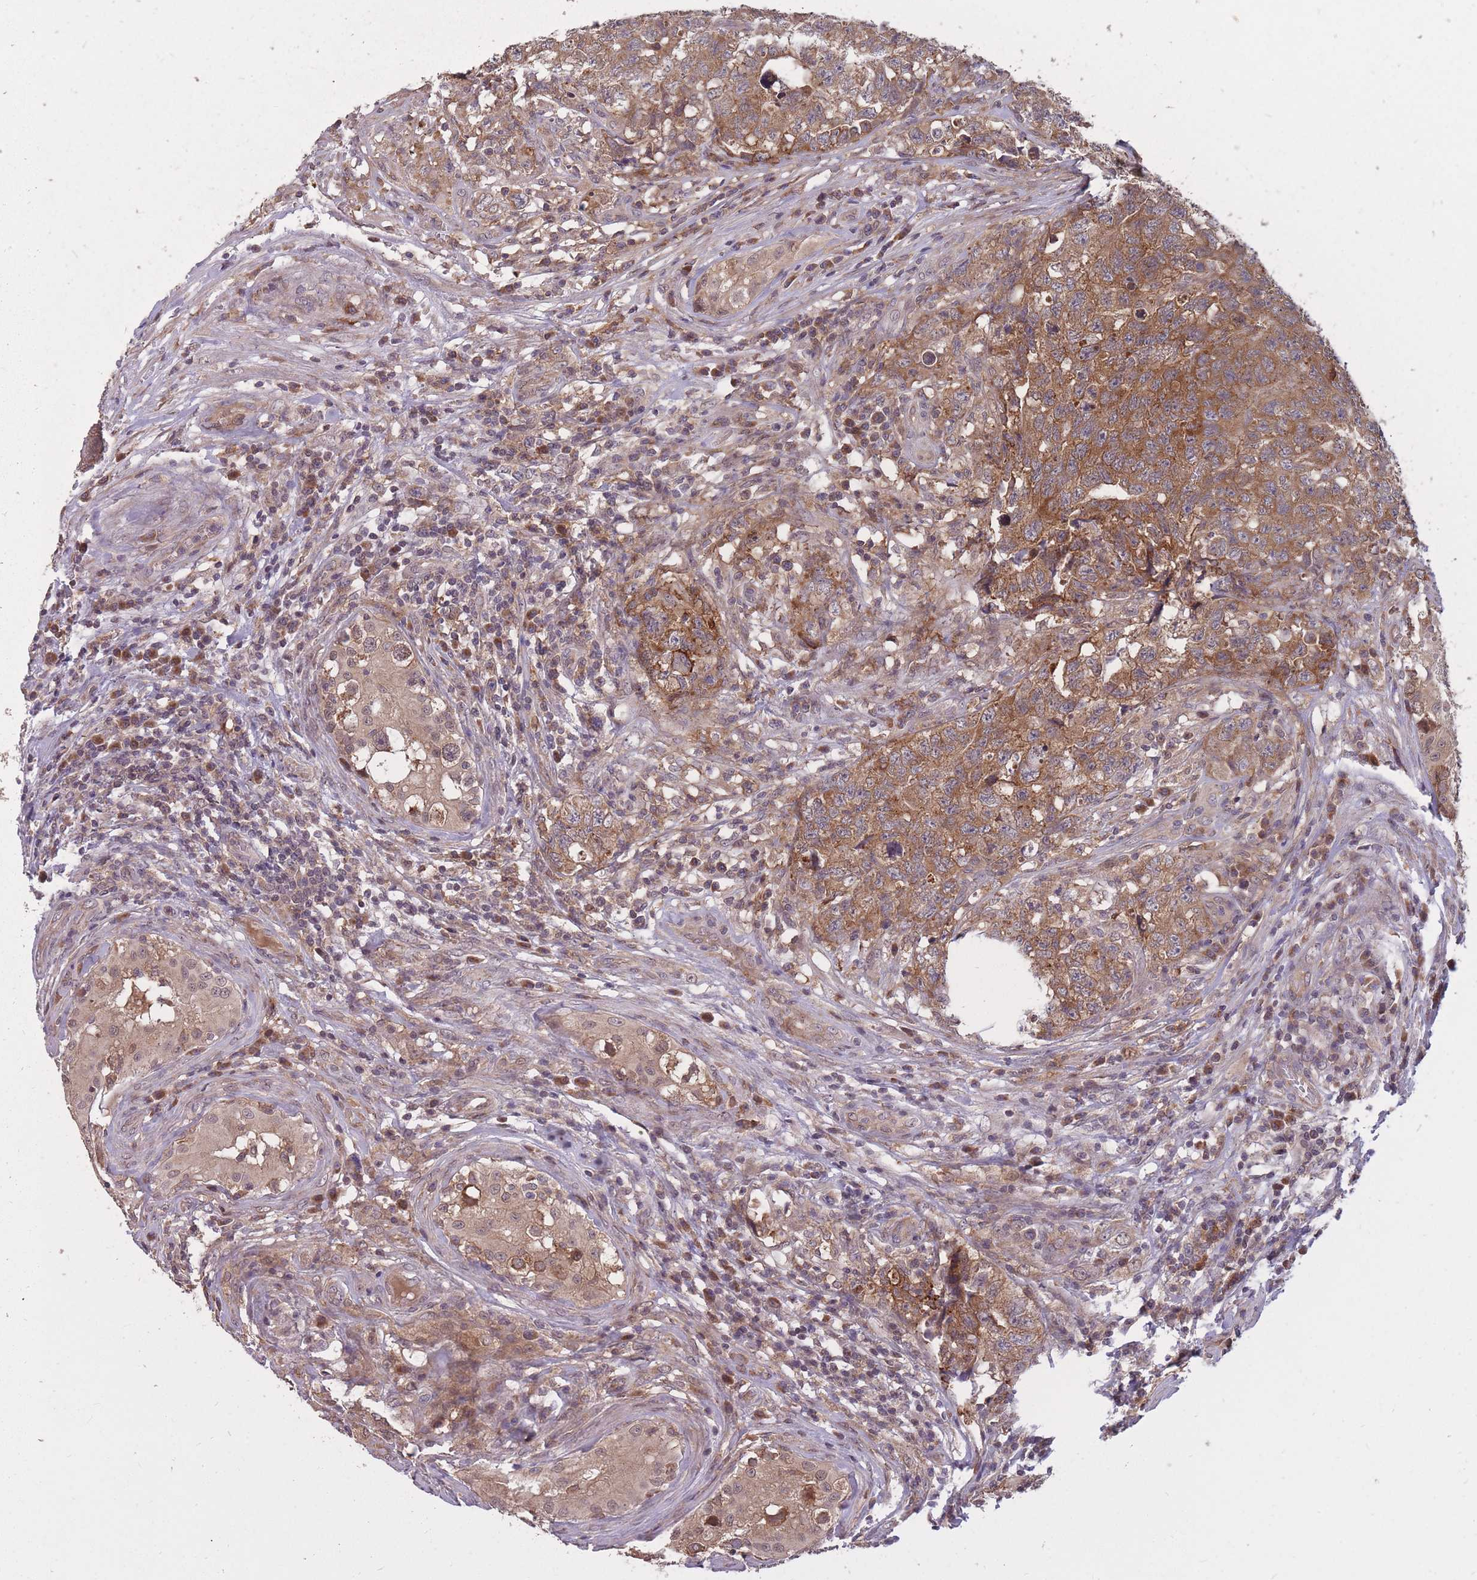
{"staining": {"intensity": "moderate", "quantity": ">75%", "location": "cytoplasmic/membranous"}, "tissue": "testis cancer", "cell_type": "Tumor cells", "image_type": "cancer", "snomed": [{"axis": "morphology", "description": "Carcinoma, Embryonal, NOS"}, {"axis": "topography", "description": "Testis"}], "caption": "Moderate cytoplasmic/membranous protein positivity is identified in approximately >75% of tumor cells in testis embryonal carcinoma.", "gene": "IGF2BP2", "patient": {"sex": "male", "age": 31}}